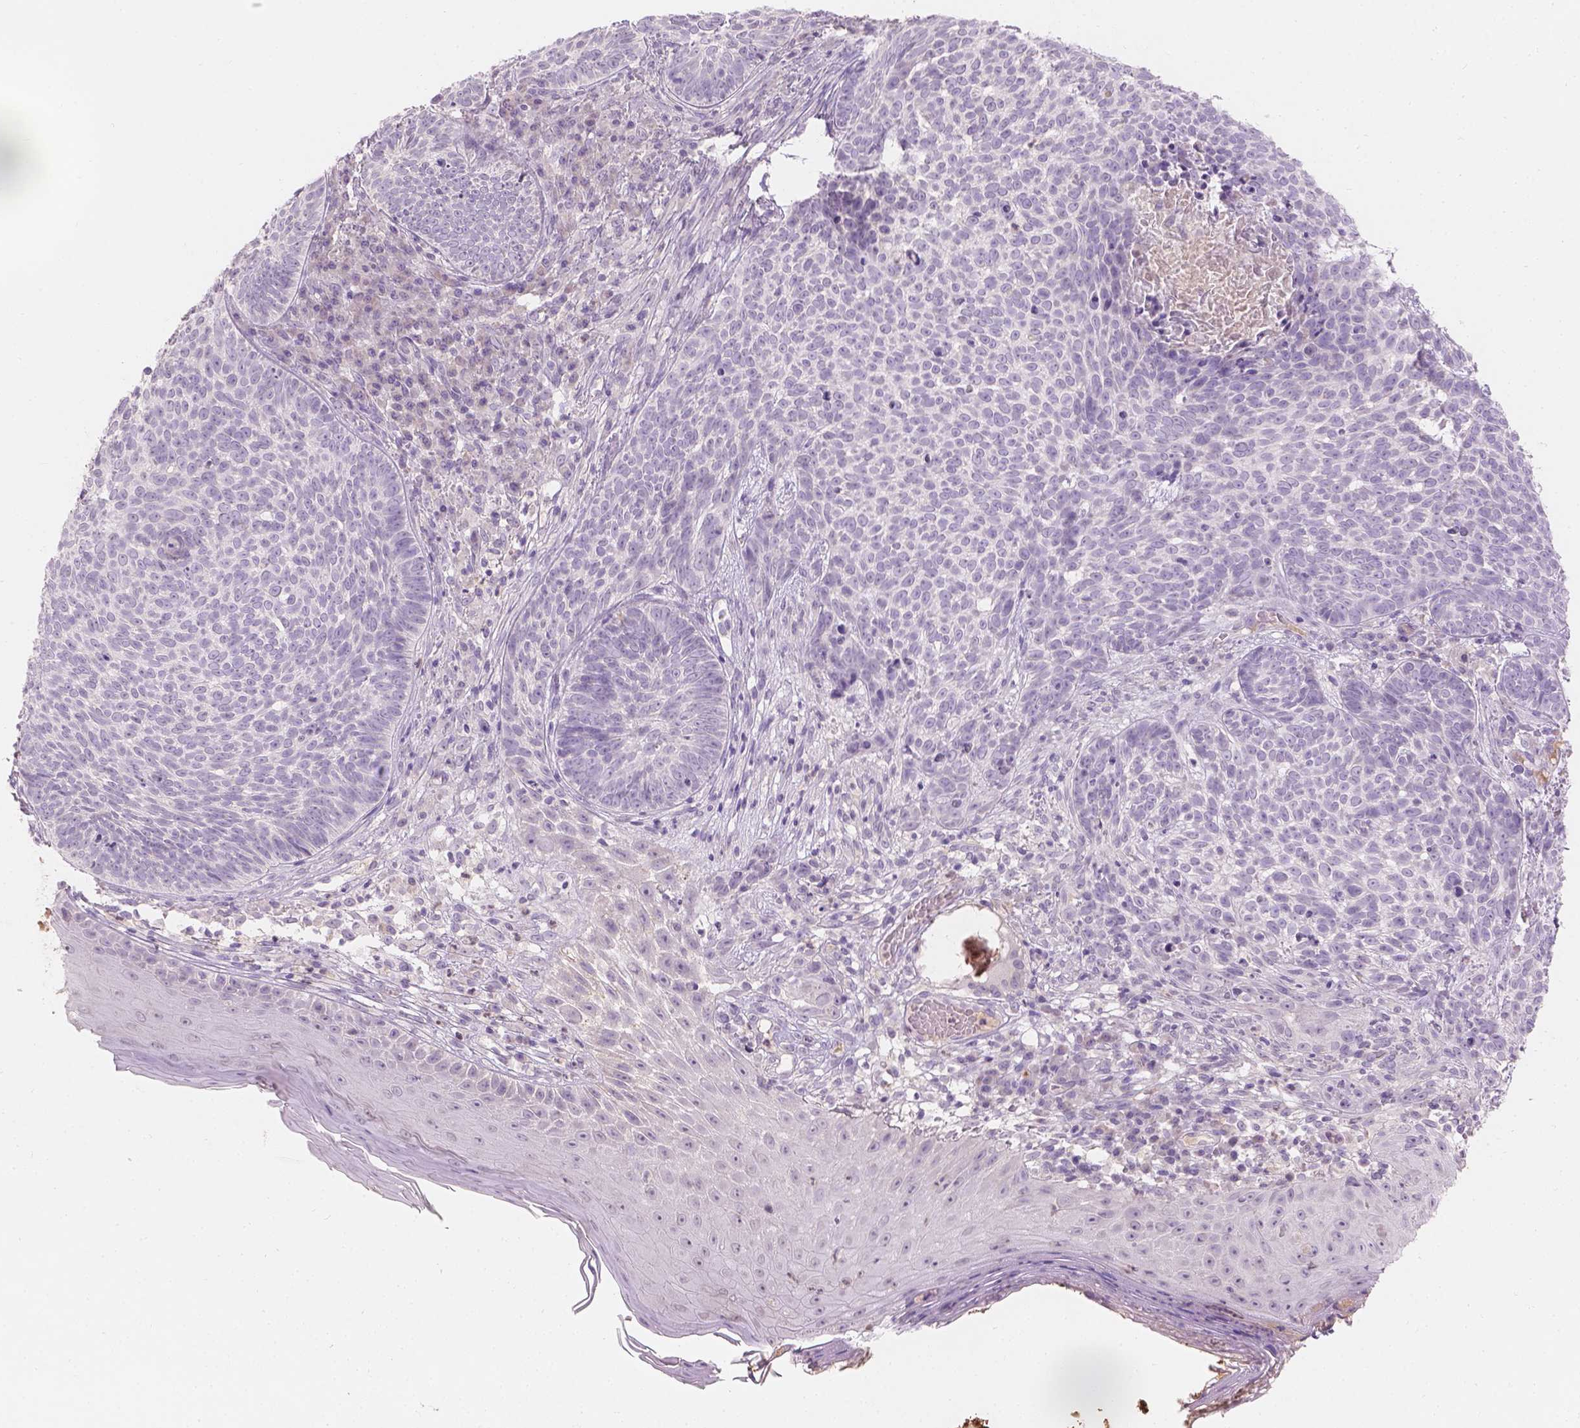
{"staining": {"intensity": "negative", "quantity": "none", "location": "none"}, "tissue": "skin cancer", "cell_type": "Tumor cells", "image_type": "cancer", "snomed": [{"axis": "morphology", "description": "Basal cell carcinoma"}, {"axis": "topography", "description": "Skin"}], "caption": "Immunohistochemistry (IHC) photomicrograph of neoplastic tissue: human skin cancer stained with DAB (3,3'-diaminobenzidine) displays no significant protein staining in tumor cells.", "gene": "DCAF4L1", "patient": {"sex": "male", "age": 90}}